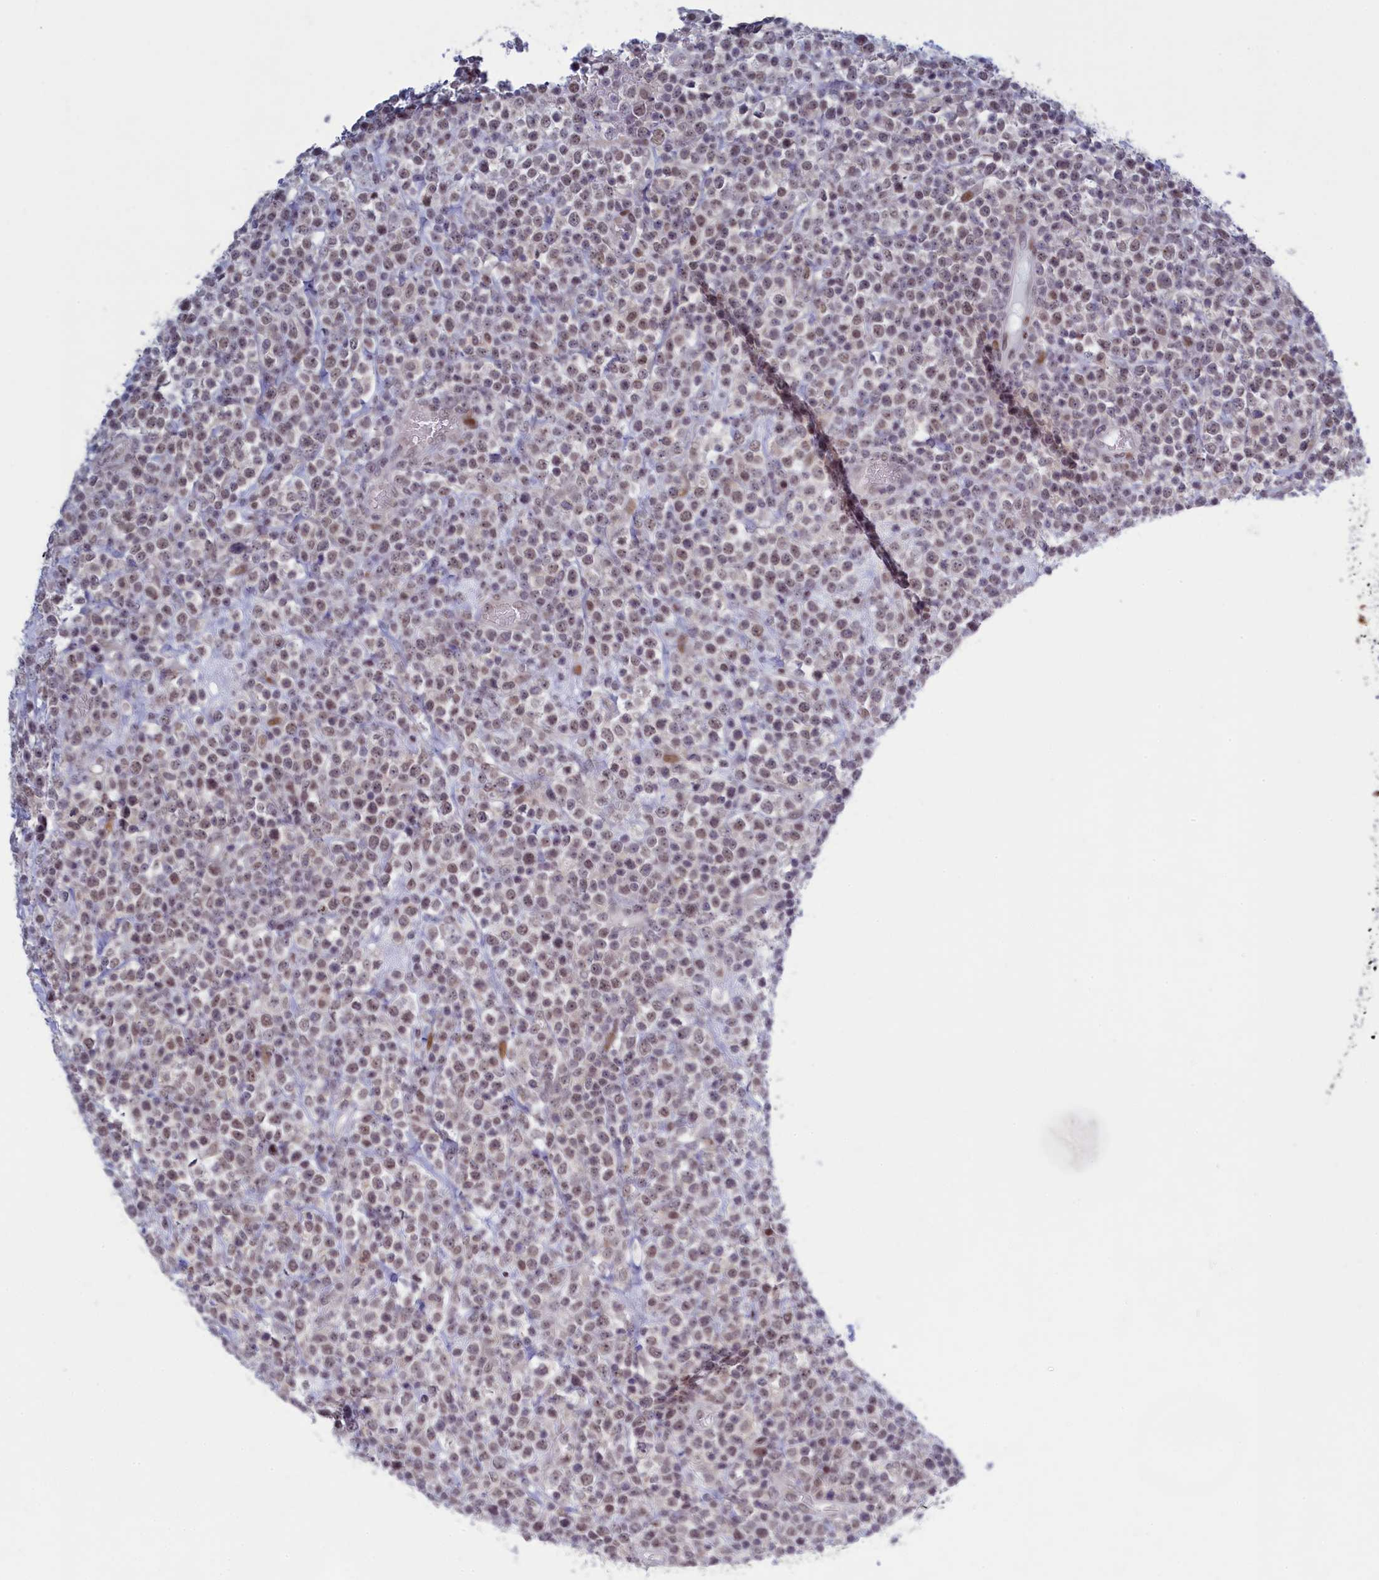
{"staining": {"intensity": "weak", "quantity": "25%-75%", "location": "nuclear"}, "tissue": "lymphoma", "cell_type": "Tumor cells", "image_type": "cancer", "snomed": [{"axis": "morphology", "description": "Malignant lymphoma, non-Hodgkin's type, High grade"}, {"axis": "topography", "description": "Colon"}], "caption": "Protein staining by immunohistochemistry (IHC) exhibits weak nuclear staining in approximately 25%-75% of tumor cells in high-grade malignant lymphoma, non-Hodgkin's type. The protein of interest is stained brown, and the nuclei are stained in blue (DAB IHC with brightfield microscopy, high magnification).", "gene": "ATF7IP2", "patient": {"sex": "female", "age": 53}}